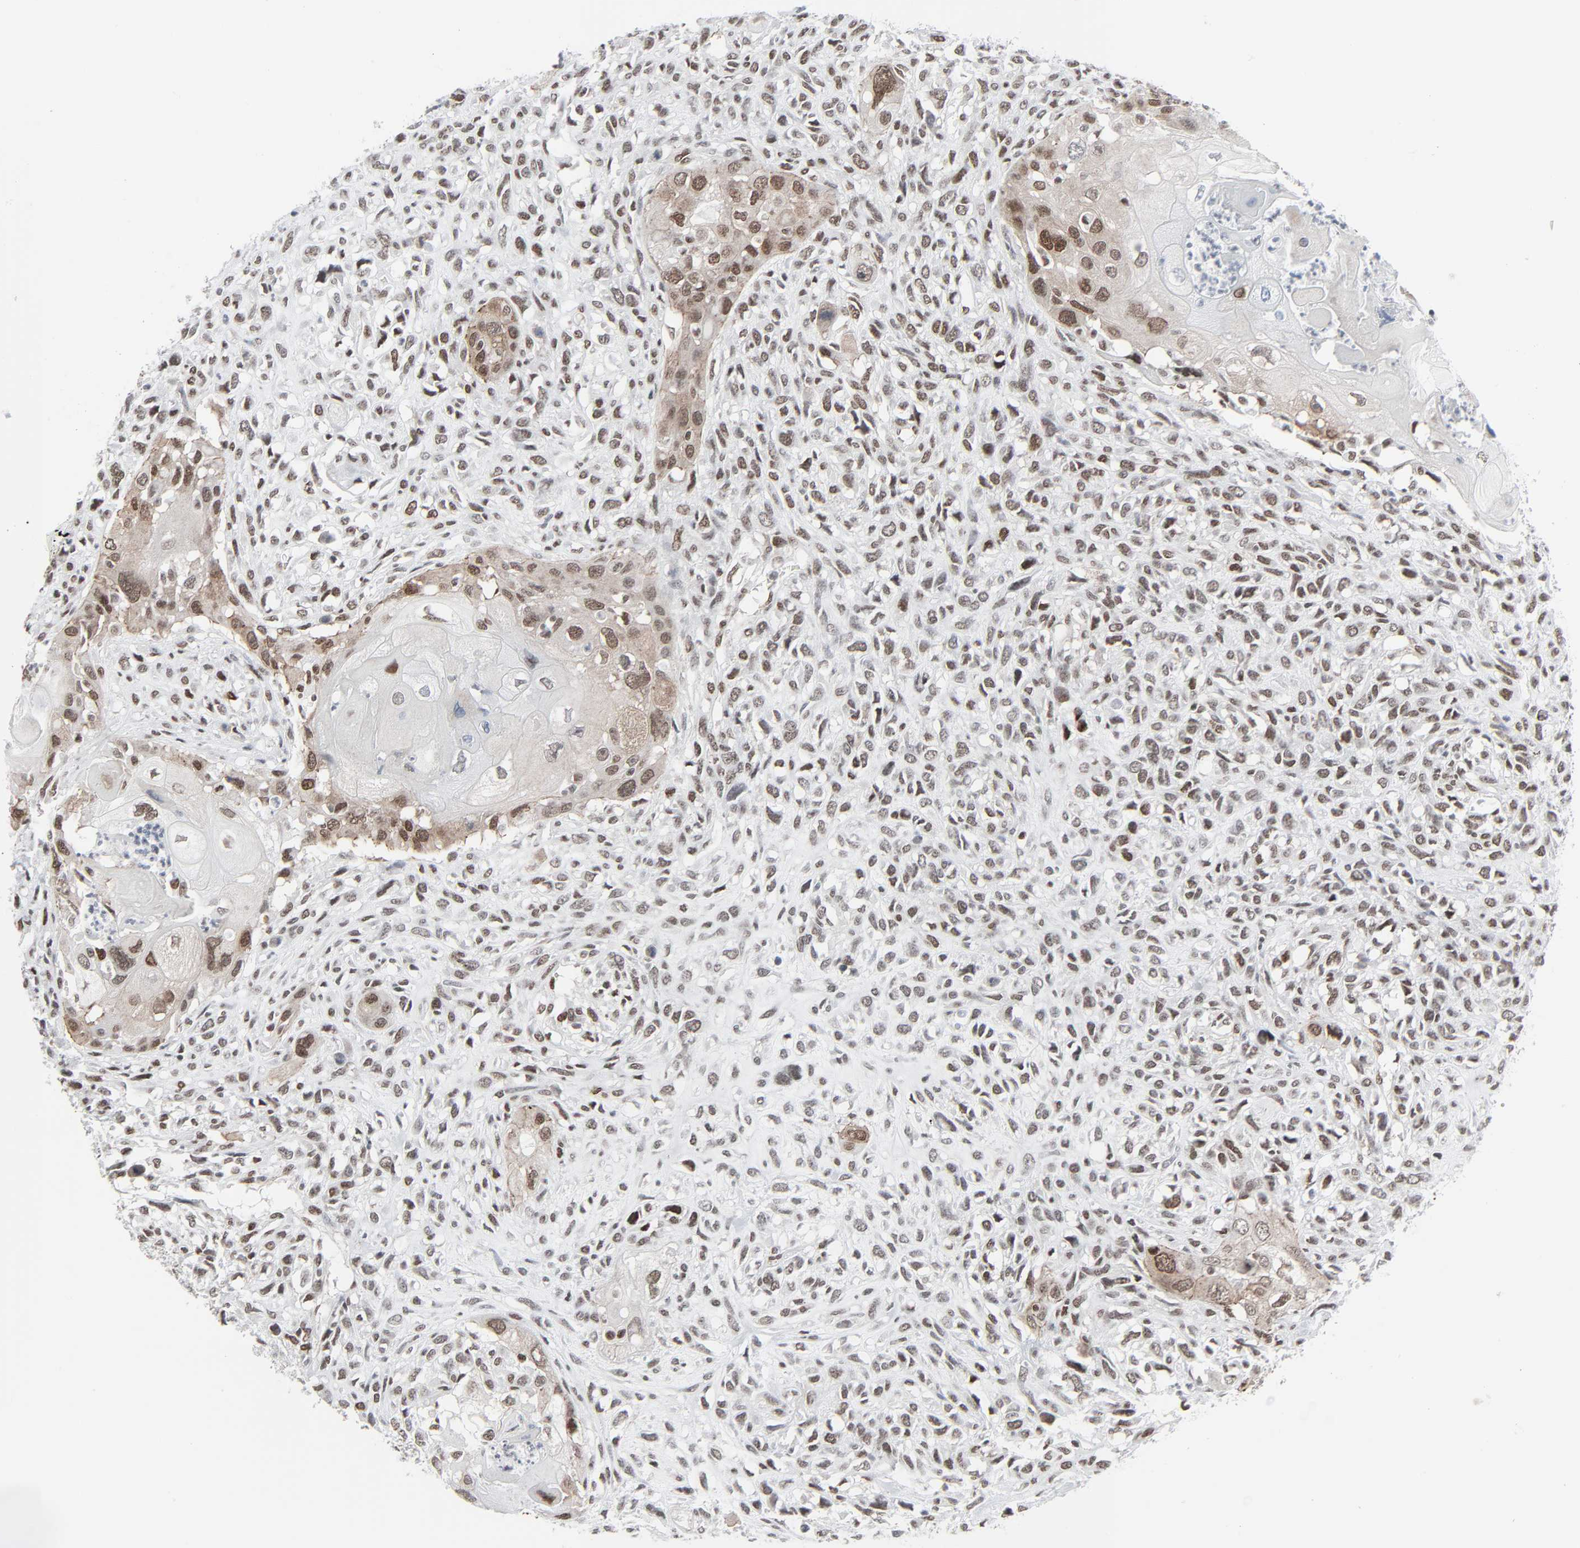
{"staining": {"intensity": "strong", "quantity": ">75%", "location": "cytoplasmic/membranous,nuclear"}, "tissue": "head and neck cancer", "cell_type": "Tumor cells", "image_type": "cancer", "snomed": [{"axis": "morphology", "description": "Neoplasm, malignant, NOS"}, {"axis": "topography", "description": "Salivary gland"}, {"axis": "topography", "description": "Head-Neck"}], "caption": "Protein staining by IHC displays strong cytoplasmic/membranous and nuclear positivity in about >75% of tumor cells in malignant neoplasm (head and neck).", "gene": "FBXO28", "patient": {"sex": "male", "age": 43}}